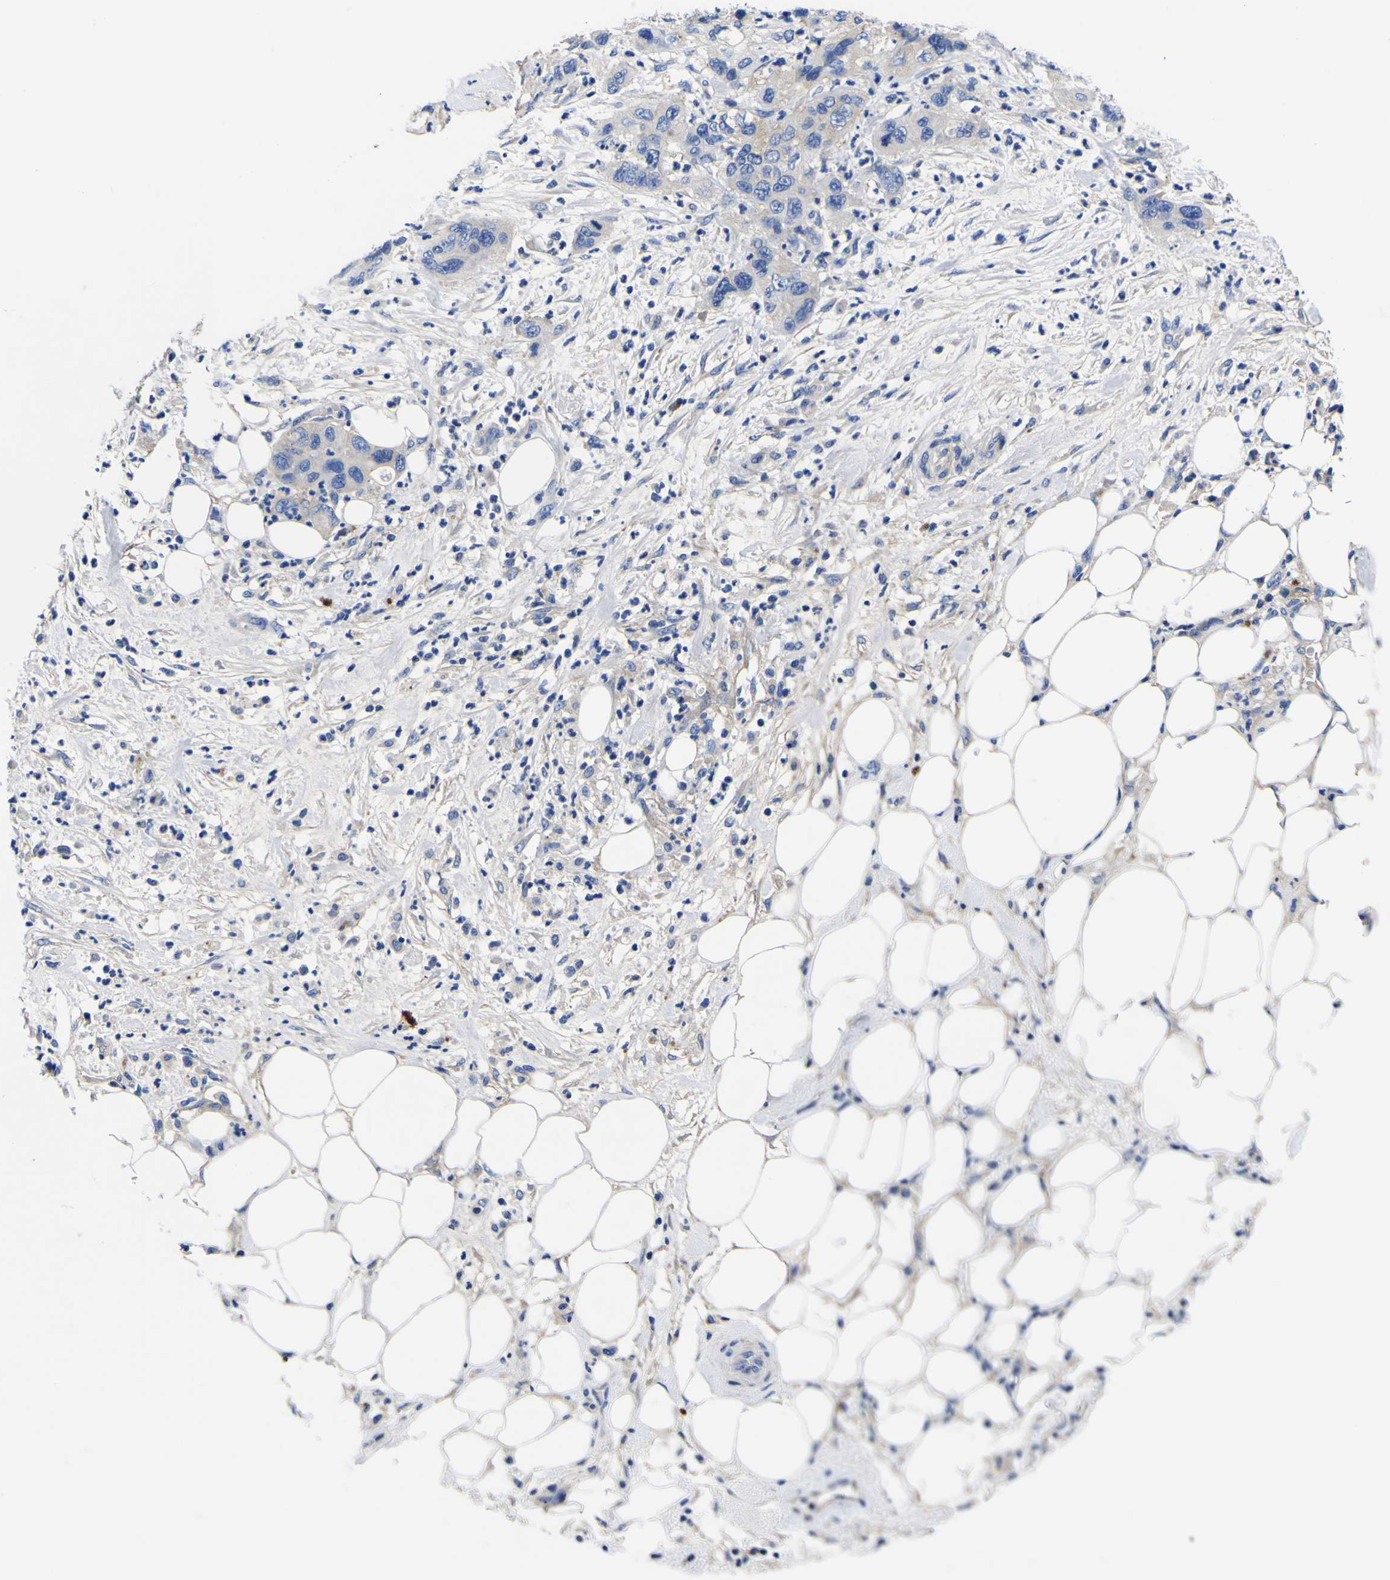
{"staining": {"intensity": "negative", "quantity": "none", "location": "none"}, "tissue": "pancreatic cancer", "cell_type": "Tumor cells", "image_type": "cancer", "snomed": [{"axis": "morphology", "description": "Adenocarcinoma, NOS"}, {"axis": "topography", "description": "Pancreas"}], "caption": "Pancreatic cancer (adenocarcinoma) was stained to show a protein in brown. There is no significant staining in tumor cells.", "gene": "VASN", "patient": {"sex": "female", "age": 71}}